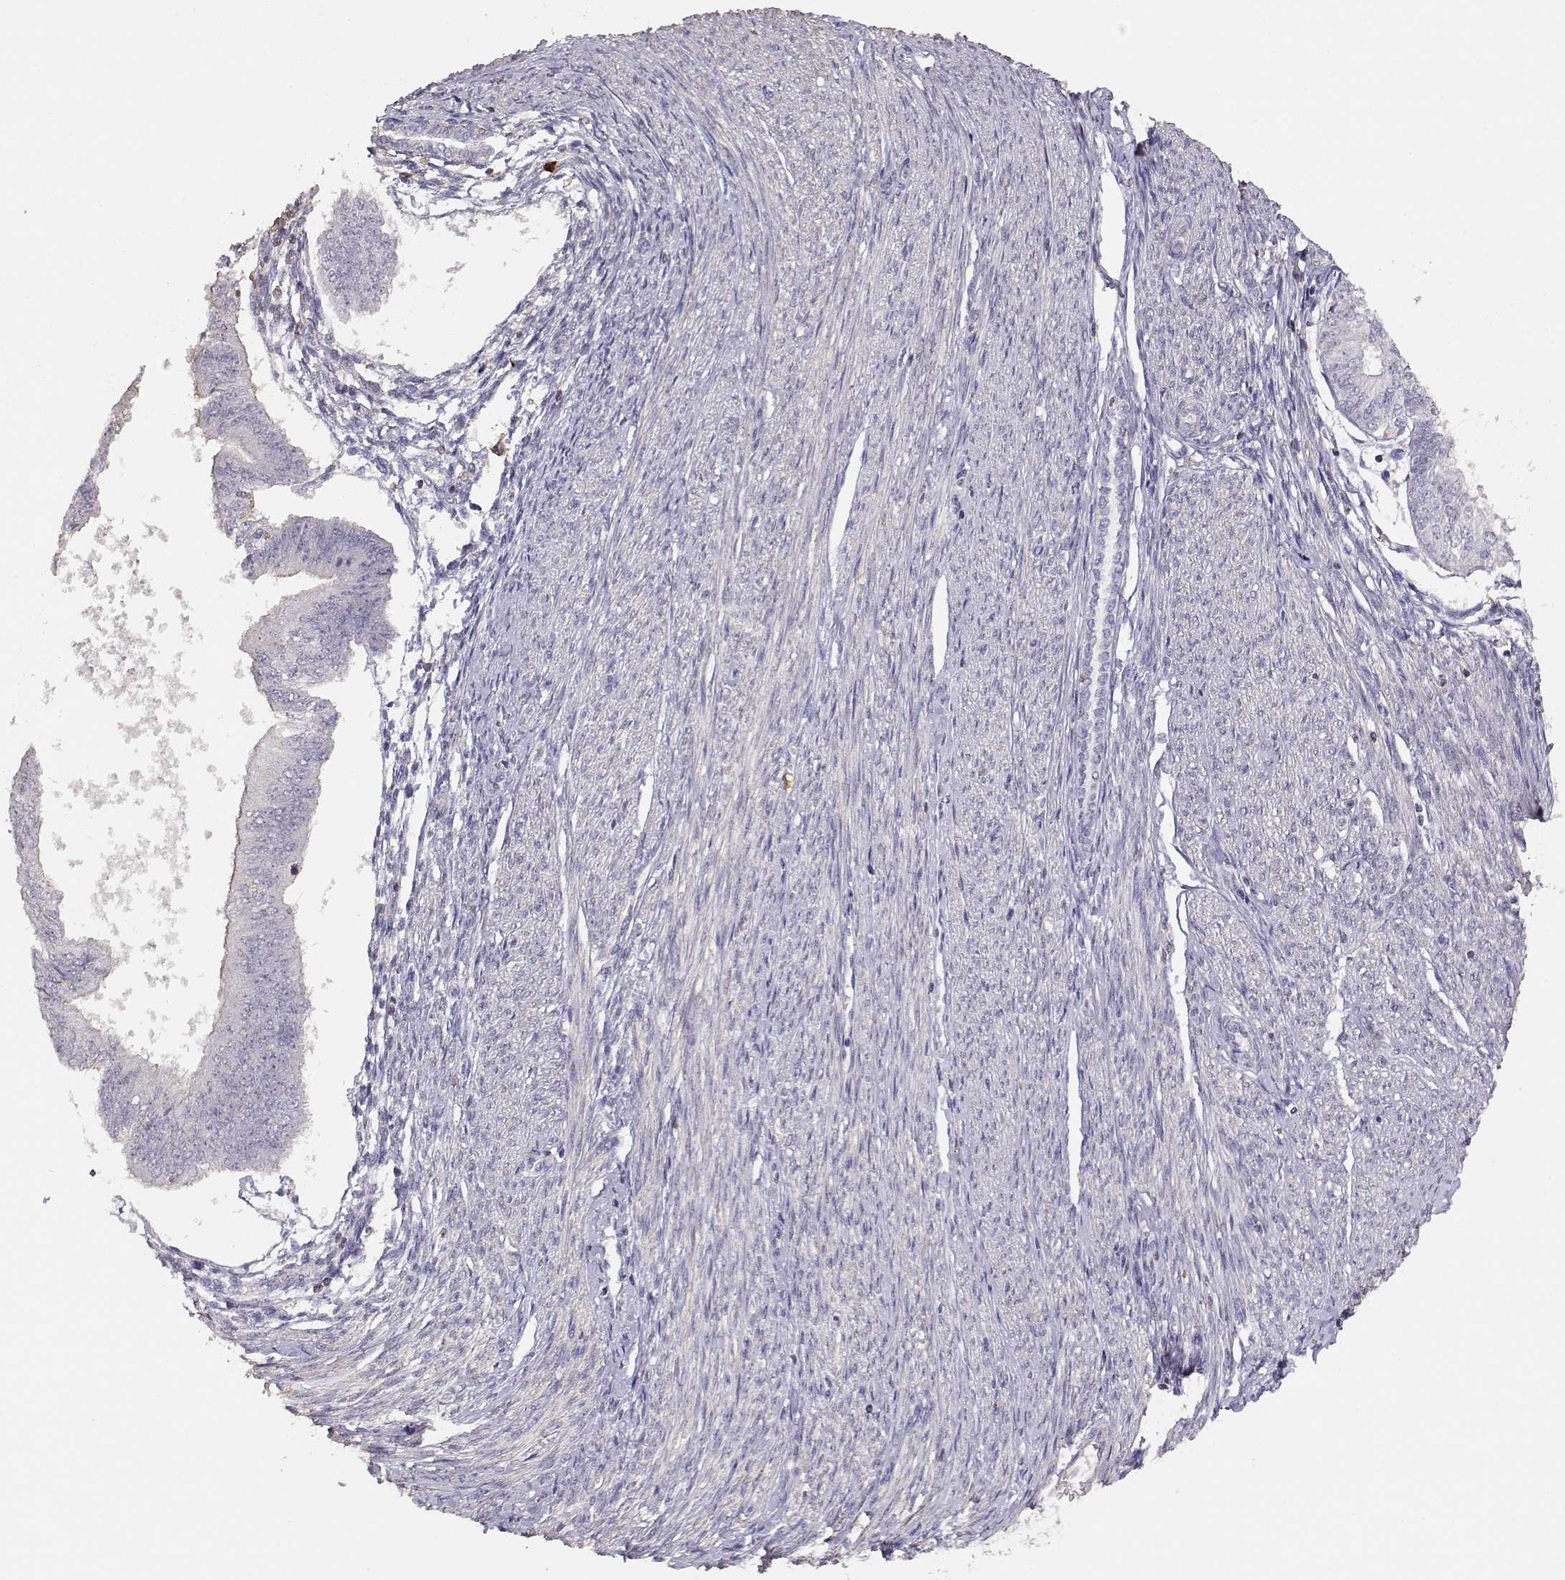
{"staining": {"intensity": "negative", "quantity": "none", "location": "none"}, "tissue": "endometrial cancer", "cell_type": "Tumor cells", "image_type": "cancer", "snomed": [{"axis": "morphology", "description": "Adenocarcinoma, NOS"}, {"axis": "topography", "description": "Endometrium"}], "caption": "DAB immunohistochemical staining of human endometrial cancer displays no significant staining in tumor cells.", "gene": "TNFRSF10C", "patient": {"sex": "female", "age": 58}}